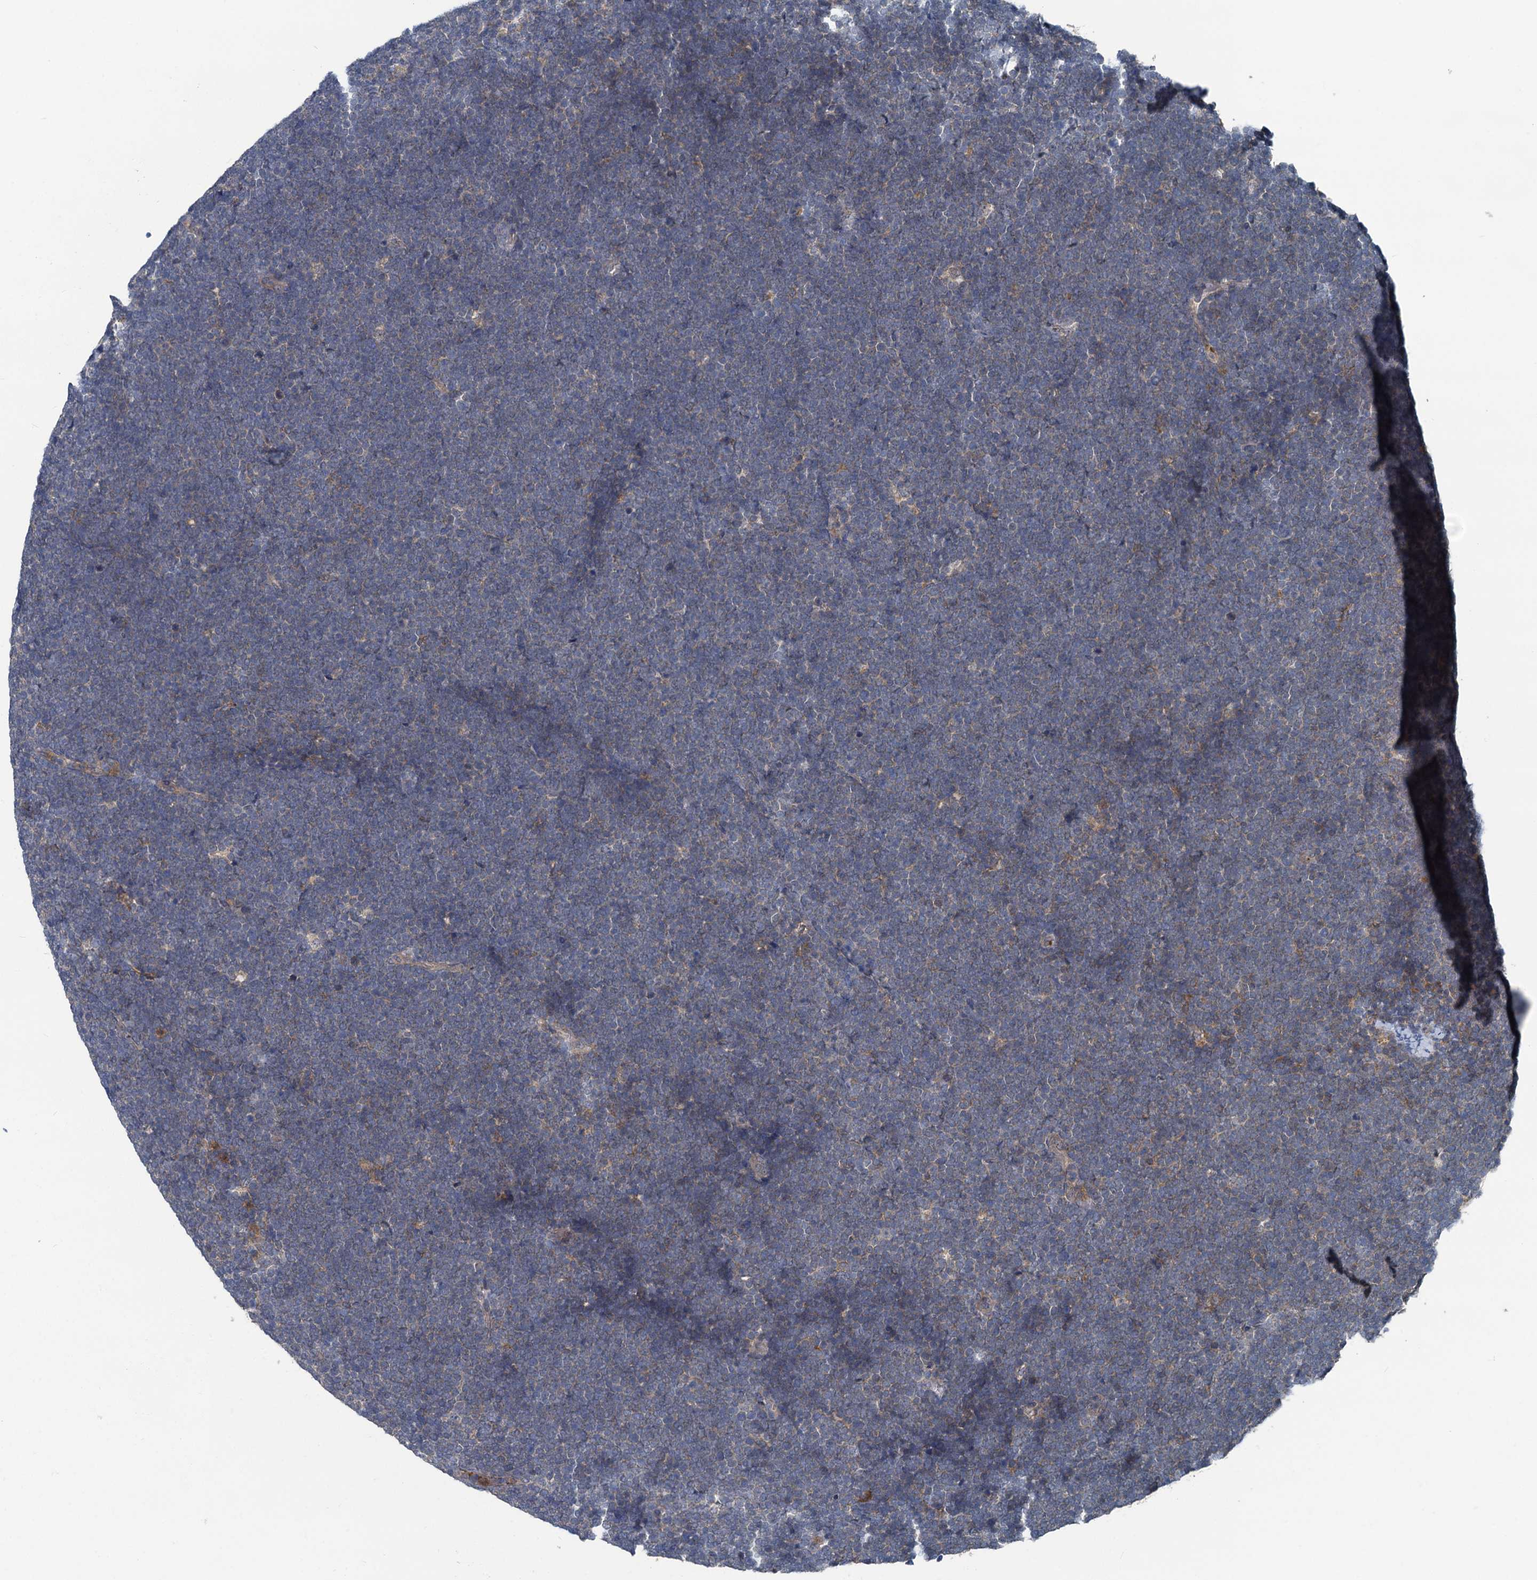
{"staining": {"intensity": "weak", "quantity": "25%-75%", "location": "cytoplasmic/membranous"}, "tissue": "lymphoma", "cell_type": "Tumor cells", "image_type": "cancer", "snomed": [{"axis": "morphology", "description": "Malignant lymphoma, non-Hodgkin's type, High grade"}, {"axis": "topography", "description": "Lymph node"}], "caption": "Weak cytoplasmic/membranous expression is appreciated in approximately 25%-75% of tumor cells in malignant lymphoma, non-Hodgkin's type (high-grade).", "gene": "GCLM", "patient": {"sex": "male", "age": 13}}